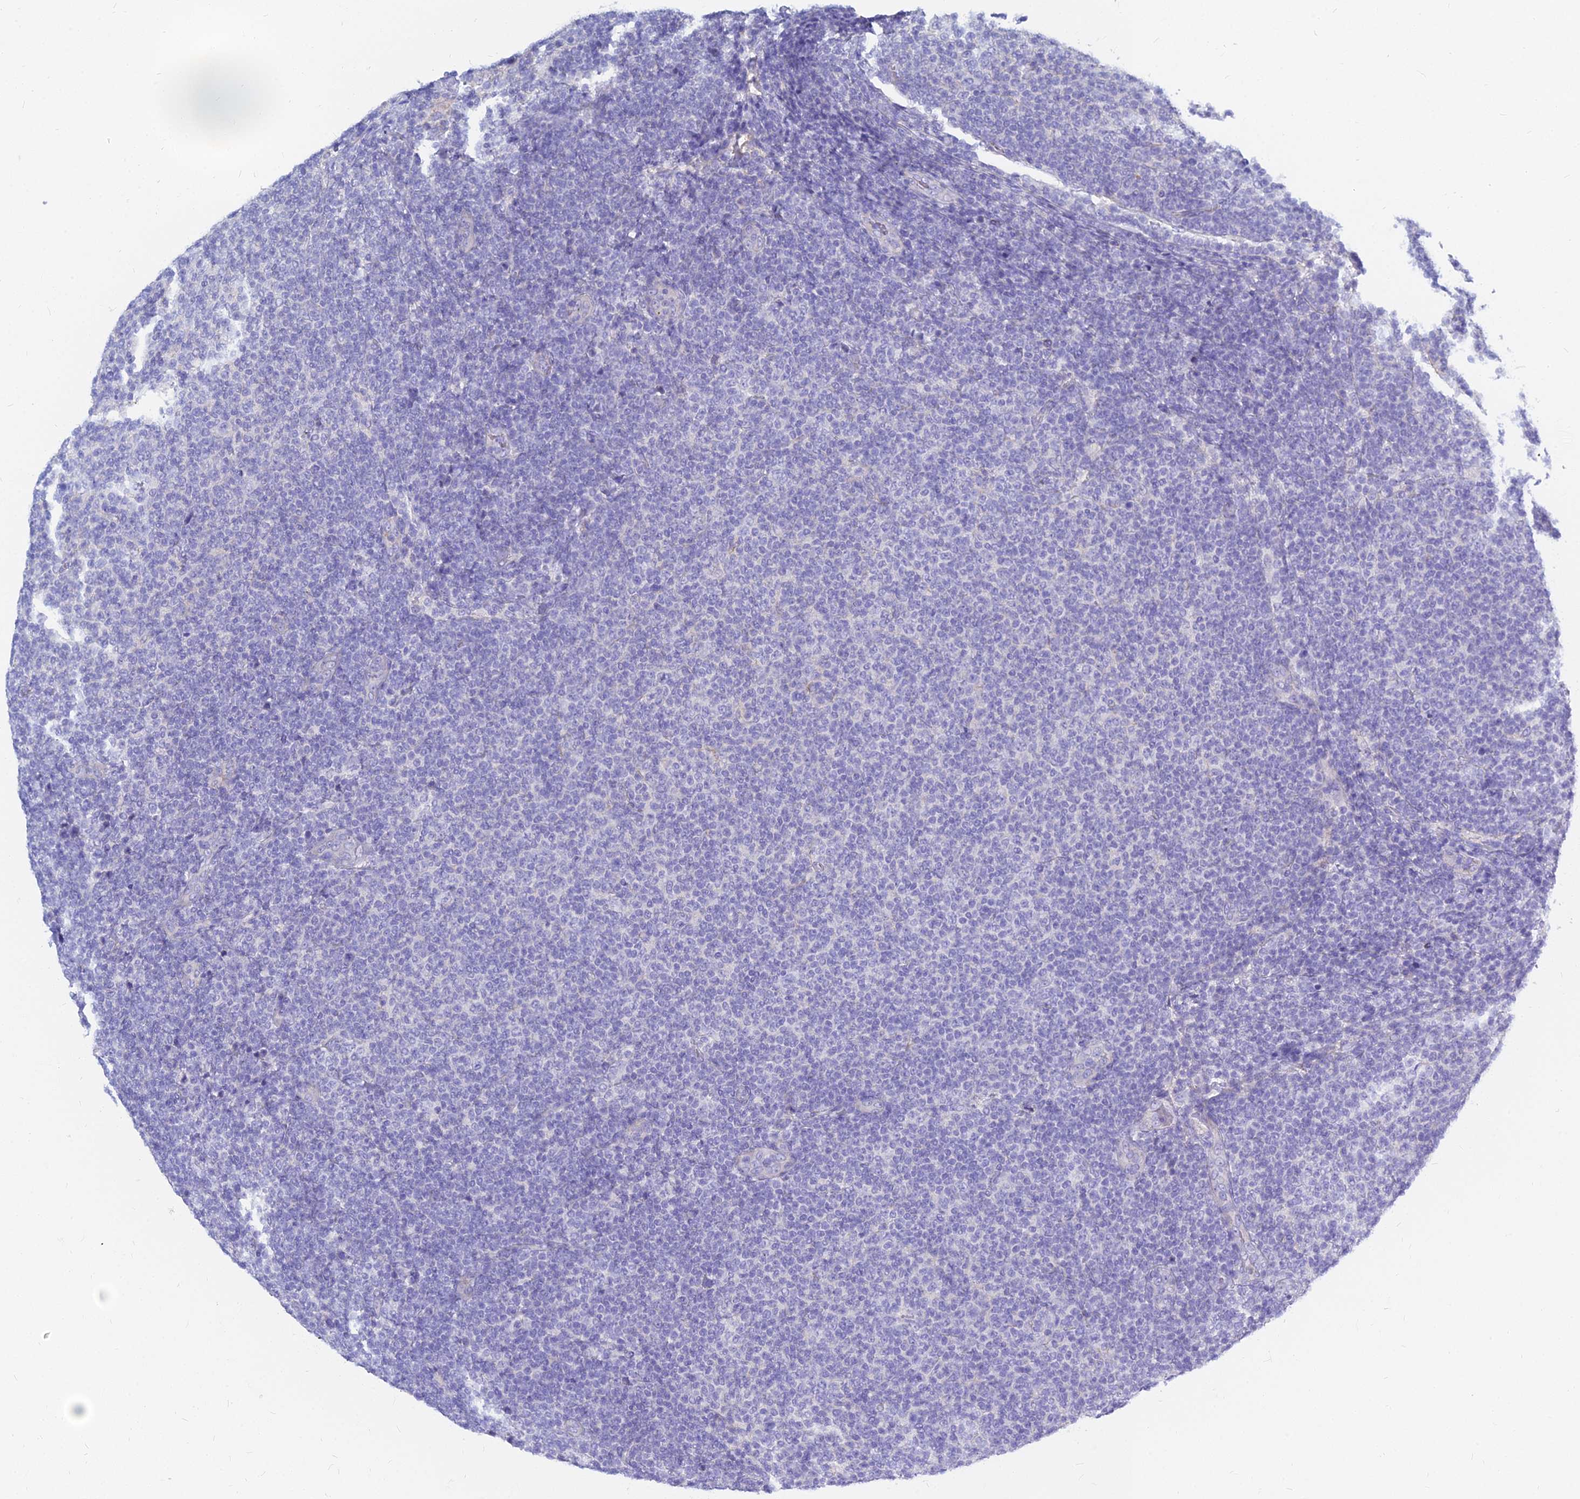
{"staining": {"intensity": "negative", "quantity": "none", "location": "none"}, "tissue": "lymphoma", "cell_type": "Tumor cells", "image_type": "cancer", "snomed": [{"axis": "morphology", "description": "Malignant lymphoma, non-Hodgkin's type, Low grade"}, {"axis": "topography", "description": "Lymph node"}], "caption": "DAB immunohistochemical staining of human low-grade malignant lymphoma, non-Hodgkin's type displays no significant staining in tumor cells. (Stains: DAB (3,3'-diaminobenzidine) immunohistochemistry with hematoxylin counter stain, Microscopy: brightfield microscopy at high magnification).", "gene": "ZNF552", "patient": {"sex": "male", "age": 66}}